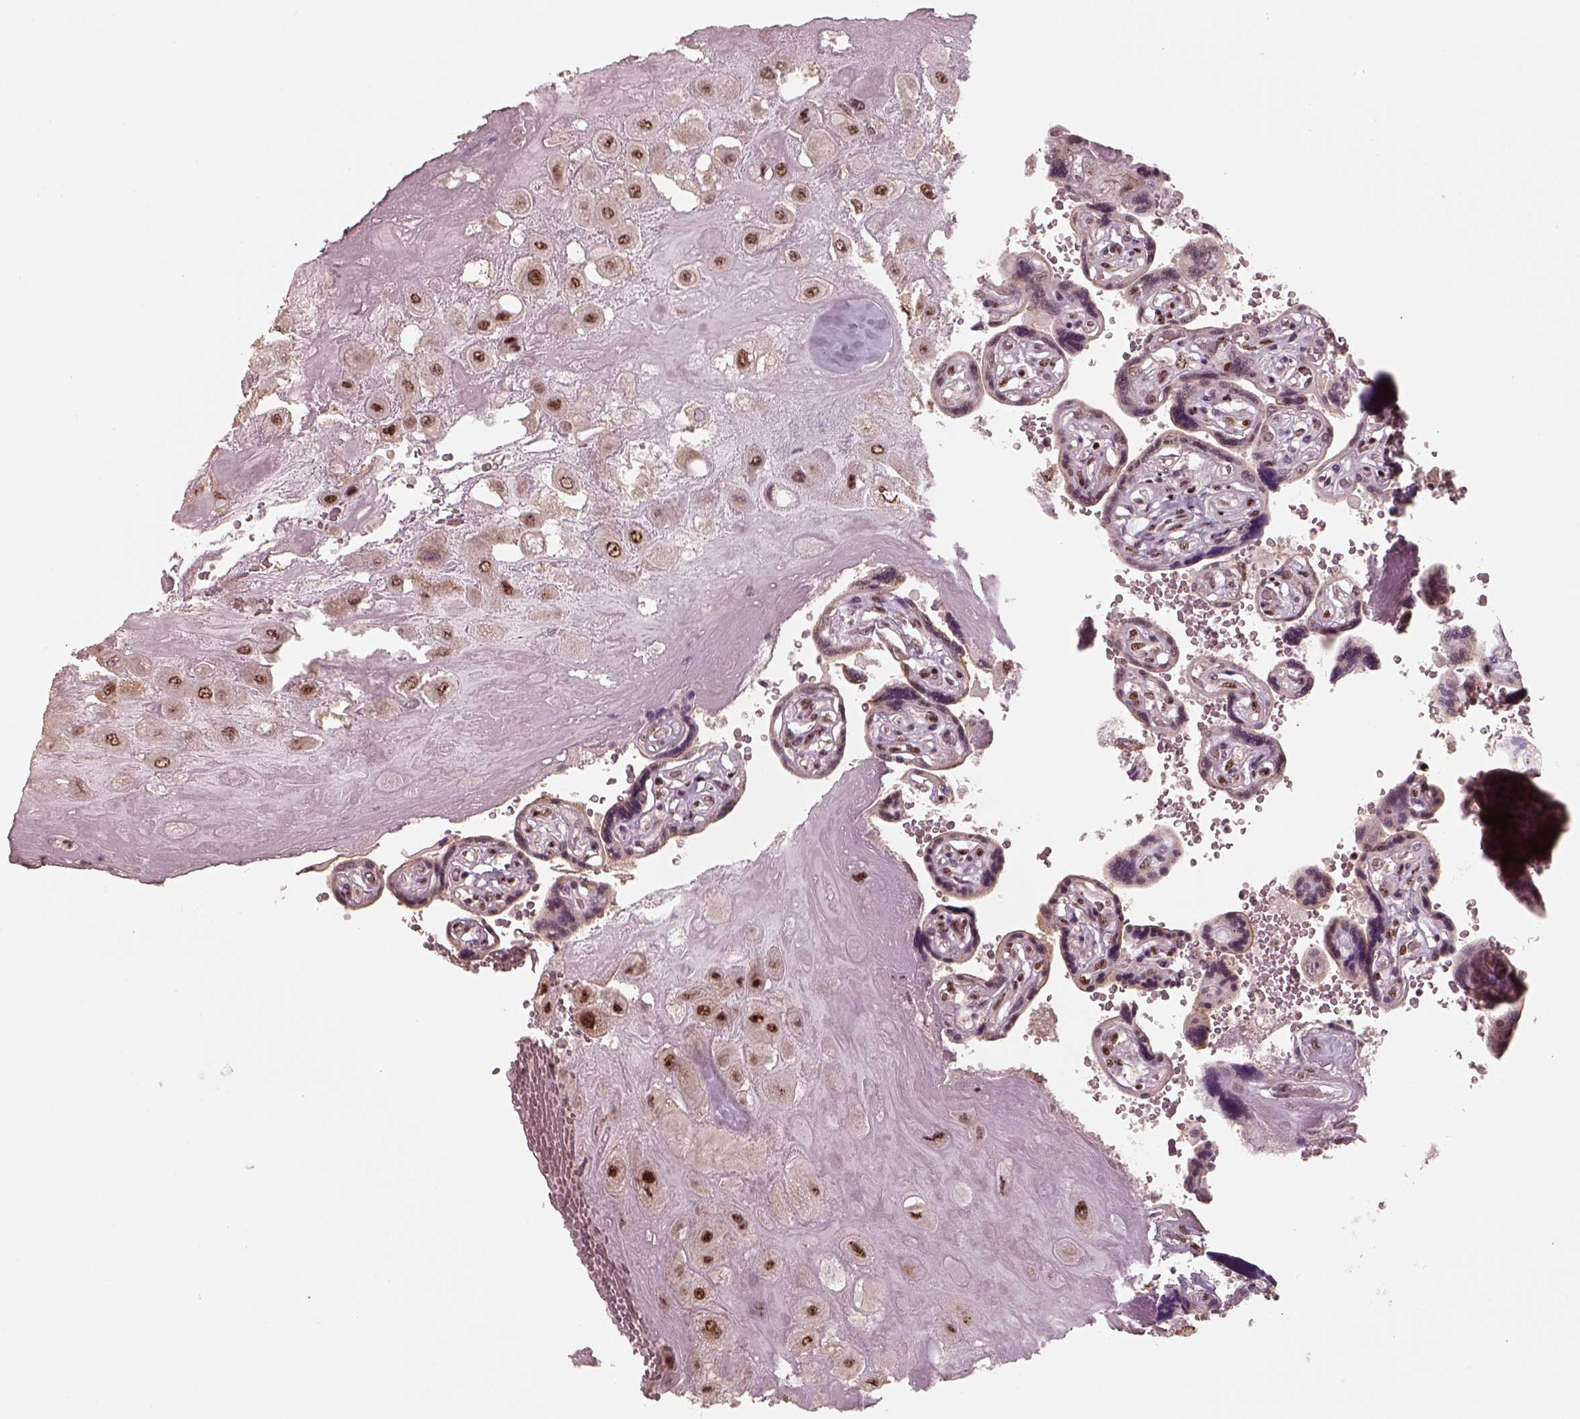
{"staining": {"intensity": "strong", "quantity": ">75%", "location": "nuclear"}, "tissue": "placenta", "cell_type": "Decidual cells", "image_type": "normal", "snomed": [{"axis": "morphology", "description": "Normal tissue, NOS"}, {"axis": "topography", "description": "Placenta"}], "caption": "High-magnification brightfield microscopy of normal placenta stained with DAB (brown) and counterstained with hematoxylin (blue). decidual cells exhibit strong nuclear positivity is appreciated in about>75% of cells.", "gene": "ATXN7L3", "patient": {"sex": "female", "age": 32}}